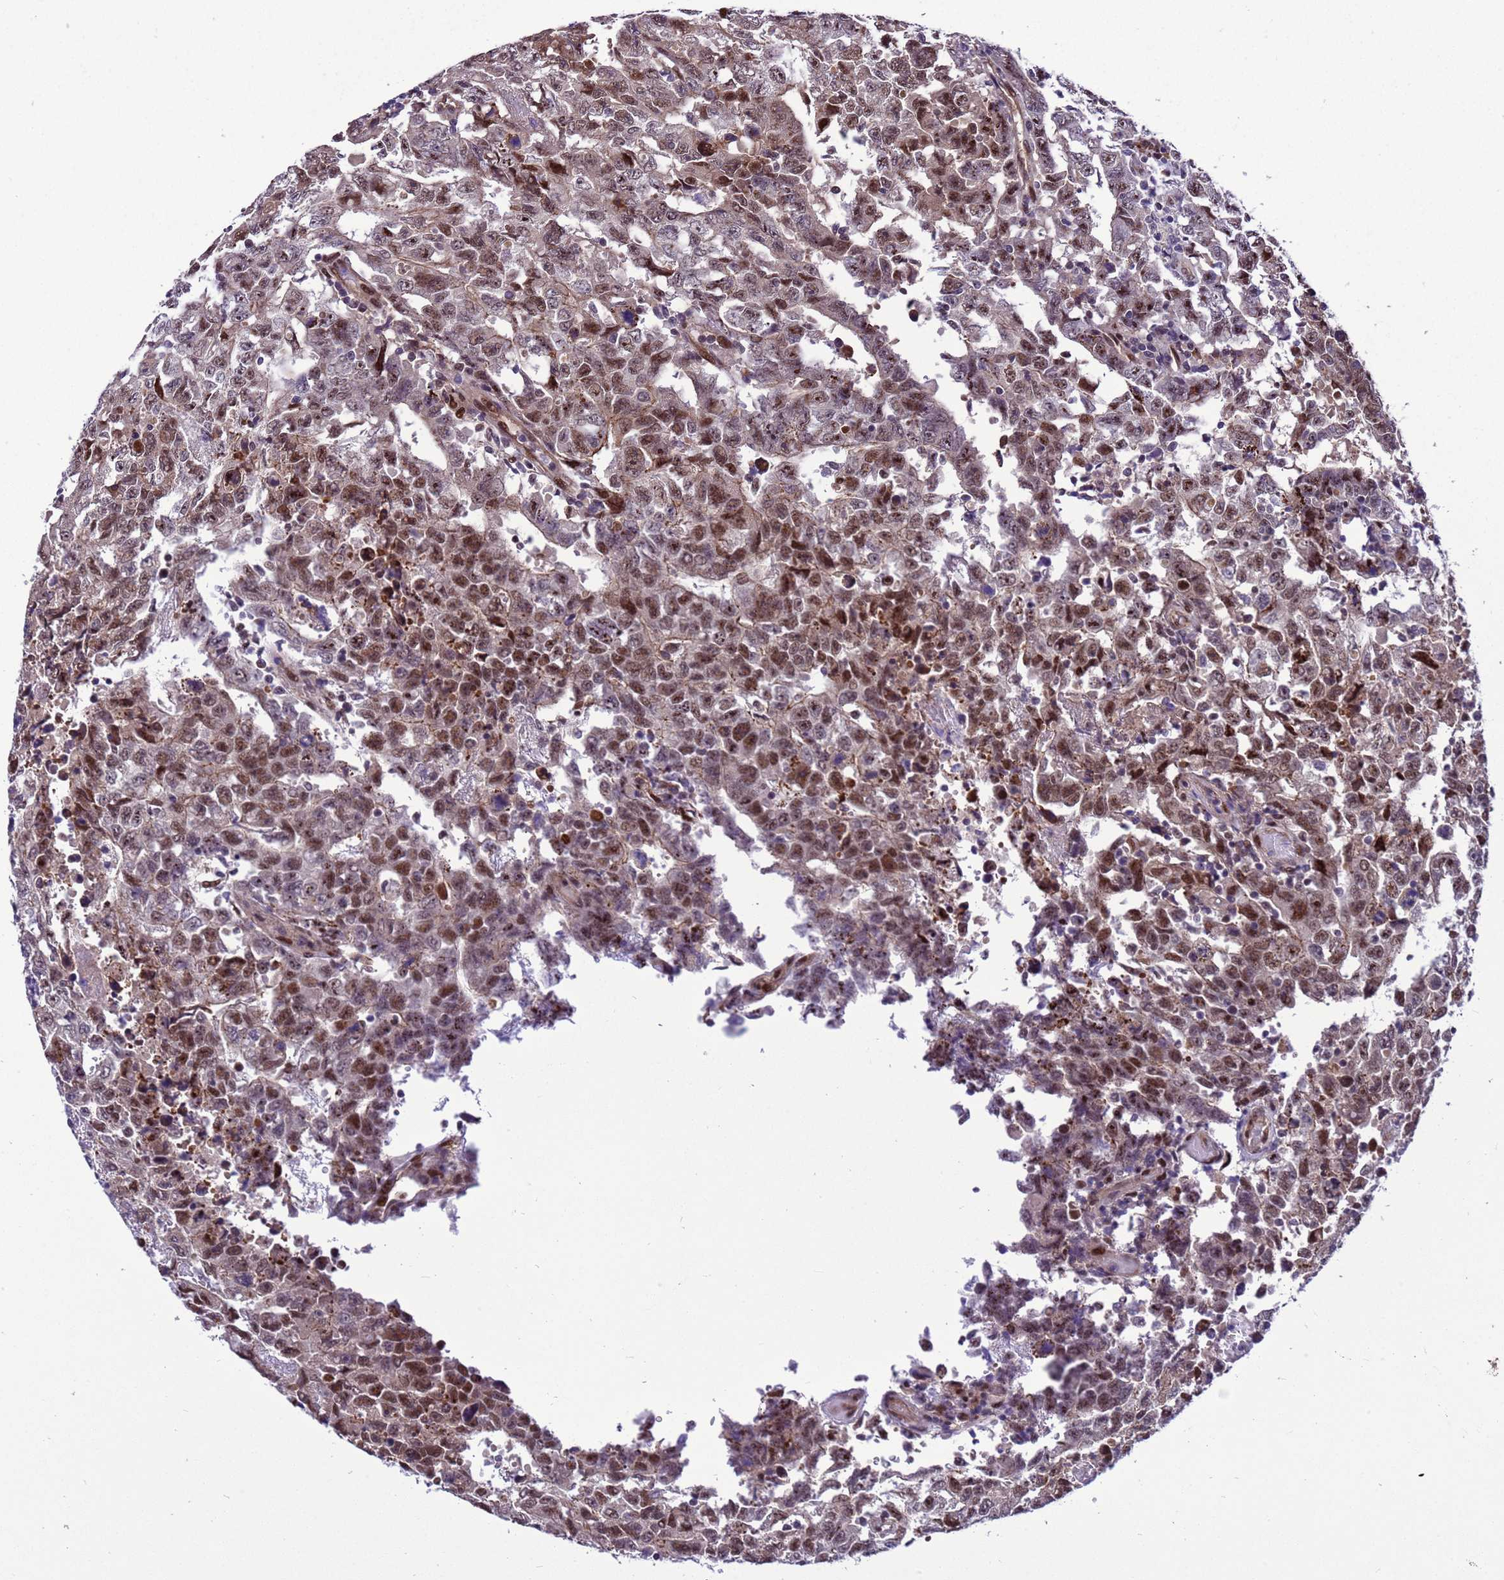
{"staining": {"intensity": "moderate", "quantity": ">75%", "location": "nuclear"}, "tissue": "testis cancer", "cell_type": "Tumor cells", "image_type": "cancer", "snomed": [{"axis": "morphology", "description": "Carcinoma, Embryonal, NOS"}, {"axis": "topography", "description": "Testis"}], "caption": "IHC (DAB (3,3'-diaminobenzidine)) staining of testis cancer (embryonal carcinoma) shows moderate nuclear protein staining in about >75% of tumor cells.", "gene": "RASD1", "patient": {"sex": "male", "age": 26}}